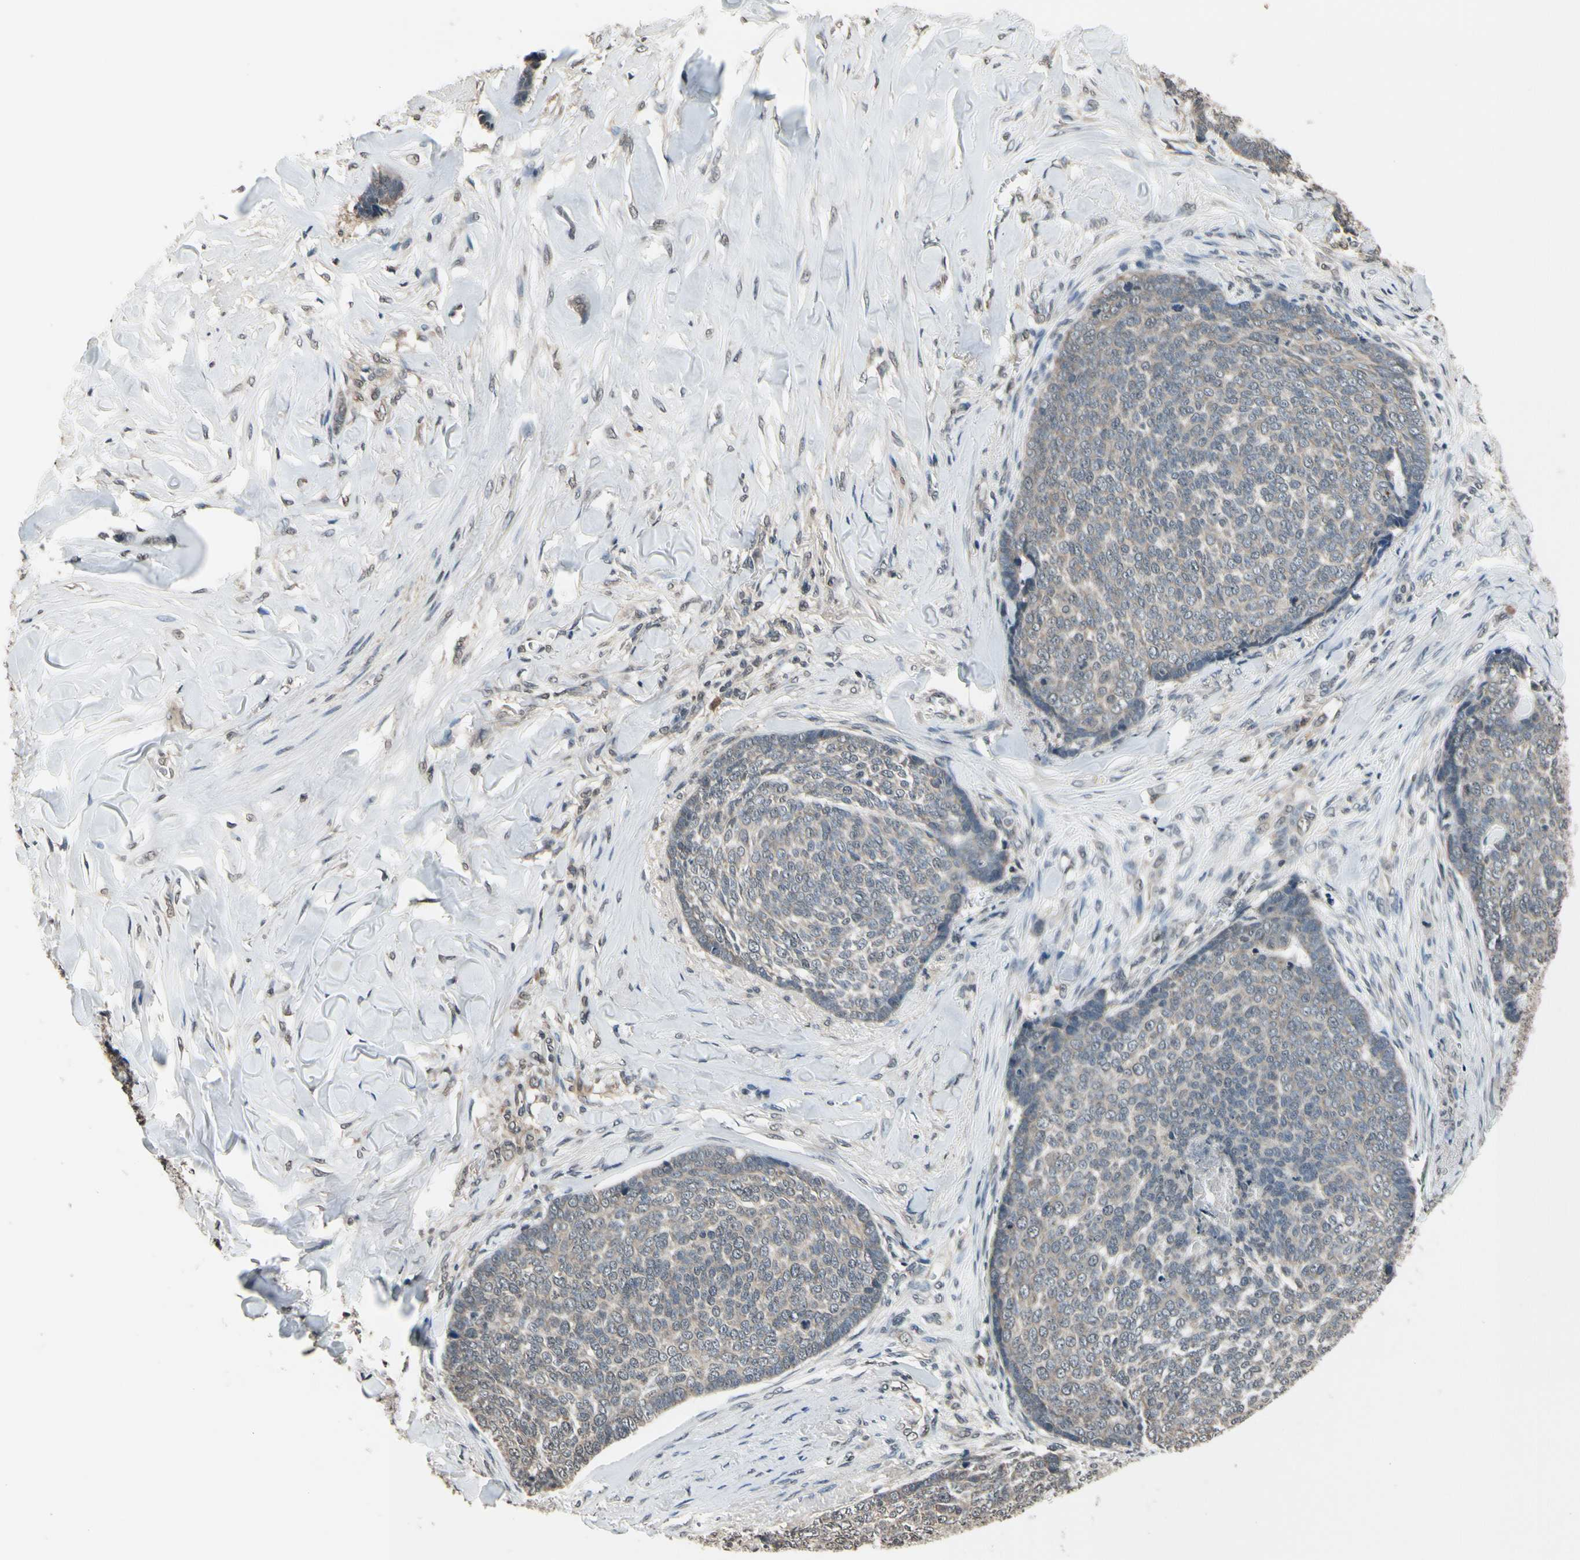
{"staining": {"intensity": "weak", "quantity": ">75%", "location": "cytoplasmic/membranous"}, "tissue": "skin cancer", "cell_type": "Tumor cells", "image_type": "cancer", "snomed": [{"axis": "morphology", "description": "Basal cell carcinoma"}, {"axis": "topography", "description": "Skin"}], "caption": "The histopathology image displays immunohistochemical staining of skin cancer (basal cell carcinoma). There is weak cytoplasmic/membranous expression is identified in about >75% of tumor cells. (Stains: DAB in brown, nuclei in blue, Microscopy: brightfield microscopy at high magnification).", "gene": "GCLC", "patient": {"sex": "male", "age": 84}}